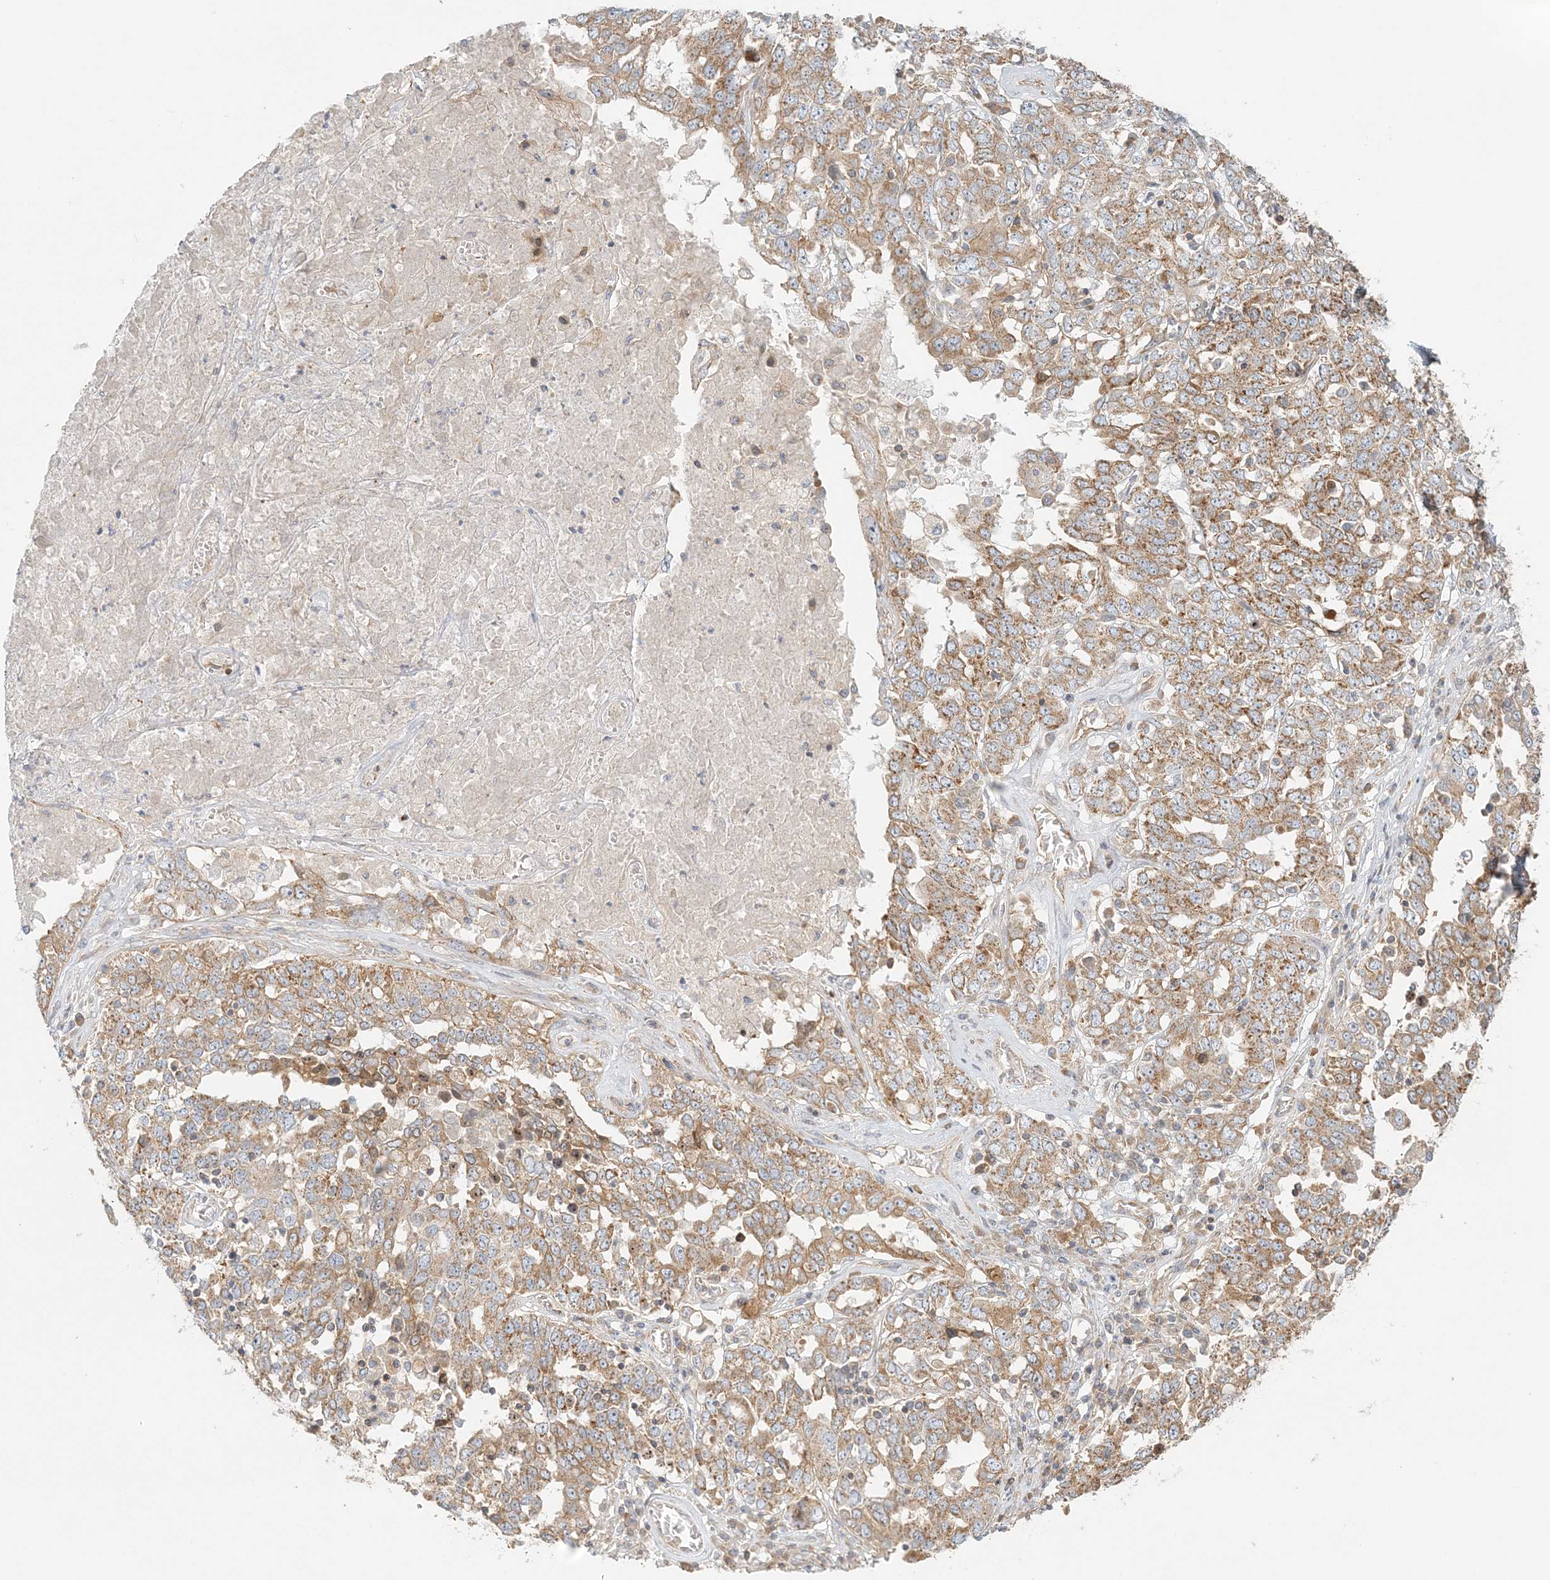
{"staining": {"intensity": "moderate", "quantity": ">75%", "location": "cytoplasmic/membranous"}, "tissue": "ovarian cancer", "cell_type": "Tumor cells", "image_type": "cancer", "snomed": [{"axis": "morphology", "description": "Carcinoma, endometroid"}, {"axis": "topography", "description": "Ovary"}], "caption": "Ovarian endometroid carcinoma stained with a protein marker demonstrates moderate staining in tumor cells.", "gene": "KIAA0232", "patient": {"sex": "female", "age": 62}}